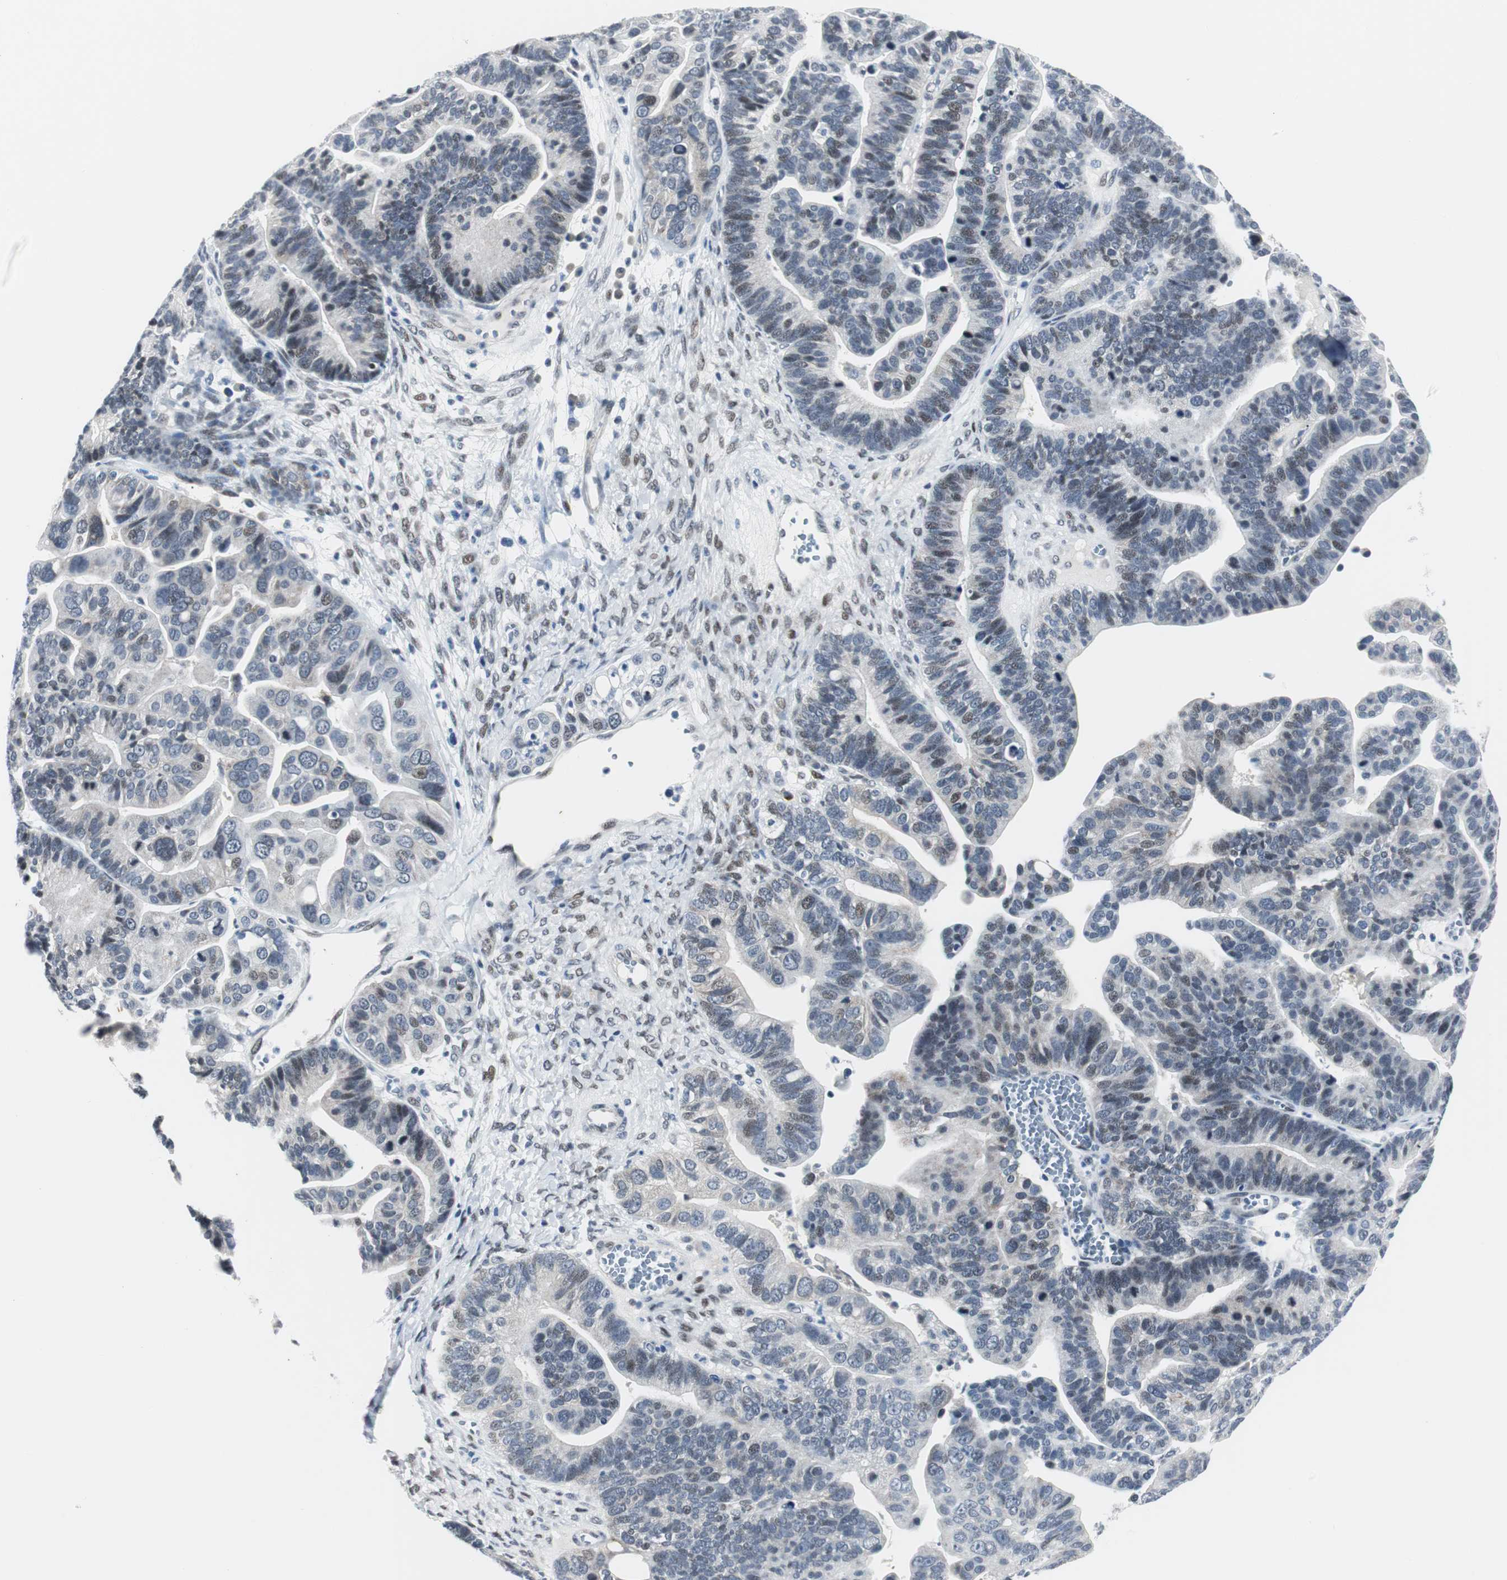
{"staining": {"intensity": "weak", "quantity": "25%-75%", "location": "nuclear"}, "tissue": "ovarian cancer", "cell_type": "Tumor cells", "image_type": "cancer", "snomed": [{"axis": "morphology", "description": "Cystadenocarcinoma, serous, NOS"}, {"axis": "topography", "description": "Ovary"}], "caption": "The photomicrograph shows immunohistochemical staining of ovarian serous cystadenocarcinoma. There is weak nuclear expression is seen in about 25%-75% of tumor cells.", "gene": "MTA1", "patient": {"sex": "female", "age": 56}}